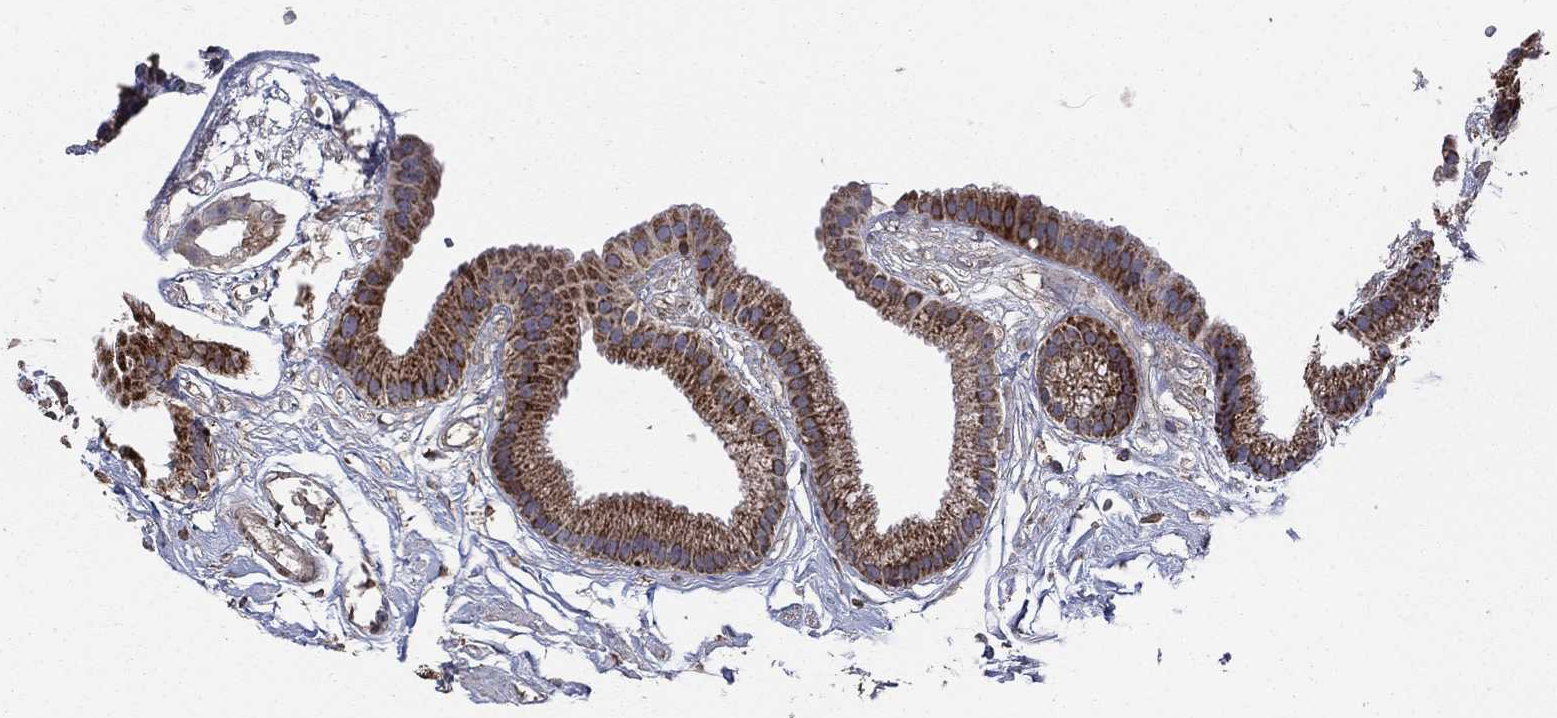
{"staining": {"intensity": "strong", "quantity": ">75%", "location": "cytoplasmic/membranous"}, "tissue": "gallbladder", "cell_type": "Glandular cells", "image_type": "normal", "snomed": [{"axis": "morphology", "description": "Normal tissue, NOS"}, {"axis": "topography", "description": "Gallbladder"}], "caption": "IHC histopathology image of normal gallbladder: gallbladder stained using IHC exhibits high levels of strong protein expression localized specifically in the cytoplasmic/membranous of glandular cells, appearing as a cytoplasmic/membranous brown color.", "gene": "NDUFC1", "patient": {"sex": "female", "age": 45}}